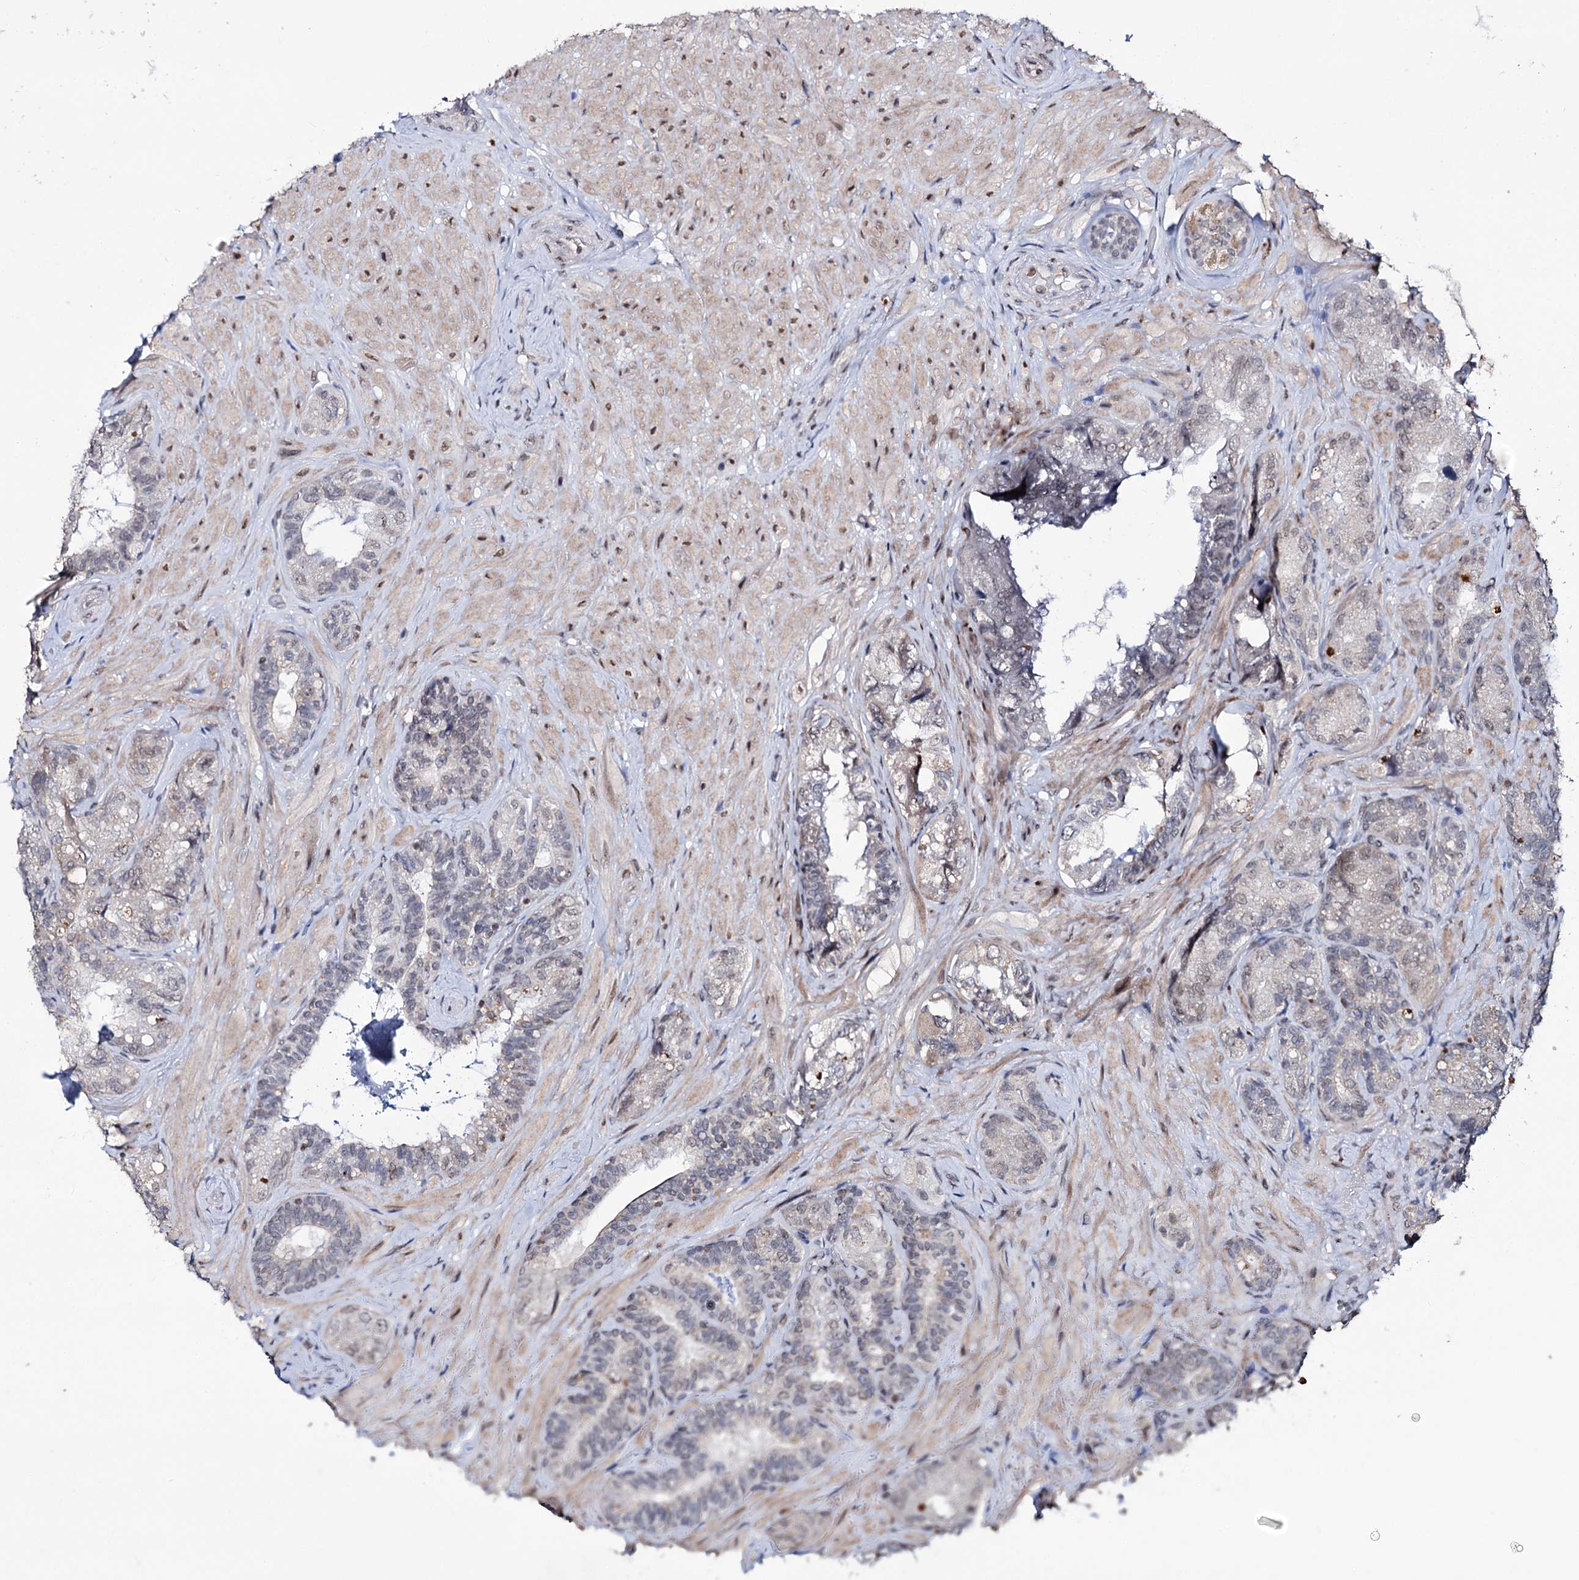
{"staining": {"intensity": "negative", "quantity": "none", "location": "none"}, "tissue": "seminal vesicle", "cell_type": "Glandular cells", "image_type": "normal", "snomed": [{"axis": "morphology", "description": "Normal tissue, NOS"}, {"axis": "topography", "description": "Prostate and seminal vesicle, NOS"}, {"axis": "topography", "description": "Prostate"}, {"axis": "topography", "description": "Seminal veicle"}], "caption": "Protein analysis of benign seminal vesicle shows no significant expression in glandular cells.", "gene": "SMCHD1", "patient": {"sex": "male", "age": 67}}